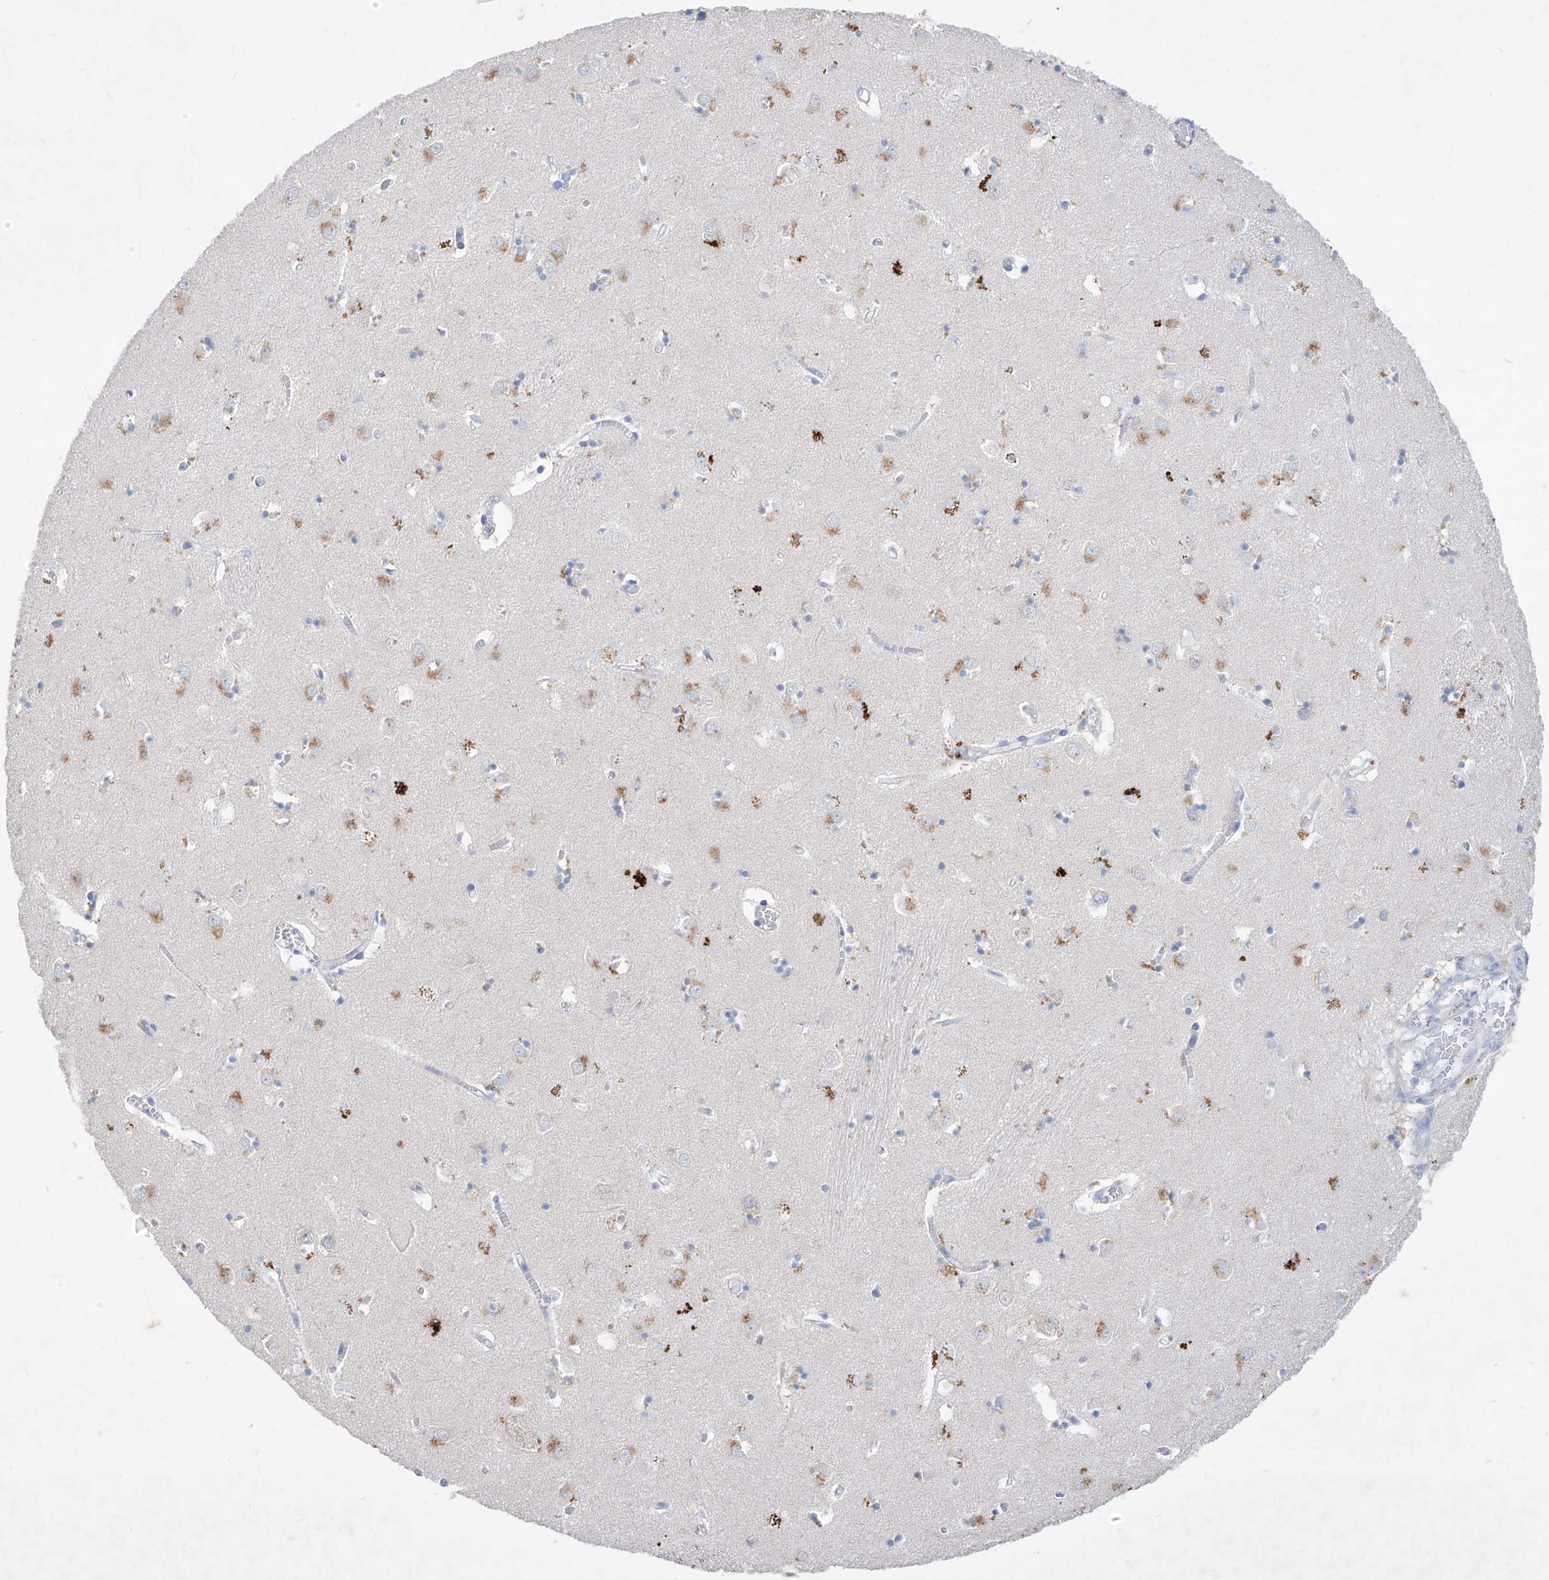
{"staining": {"intensity": "negative", "quantity": "none", "location": "none"}, "tissue": "caudate", "cell_type": "Glial cells", "image_type": "normal", "snomed": [{"axis": "morphology", "description": "Normal tissue, NOS"}, {"axis": "topography", "description": "Lateral ventricle wall"}], "caption": "This is an immunohistochemistry image of benign caudate. There is no staining in glial cells.", "gene": "ASNS", "patient": {"sex": "male", "age": 70}}